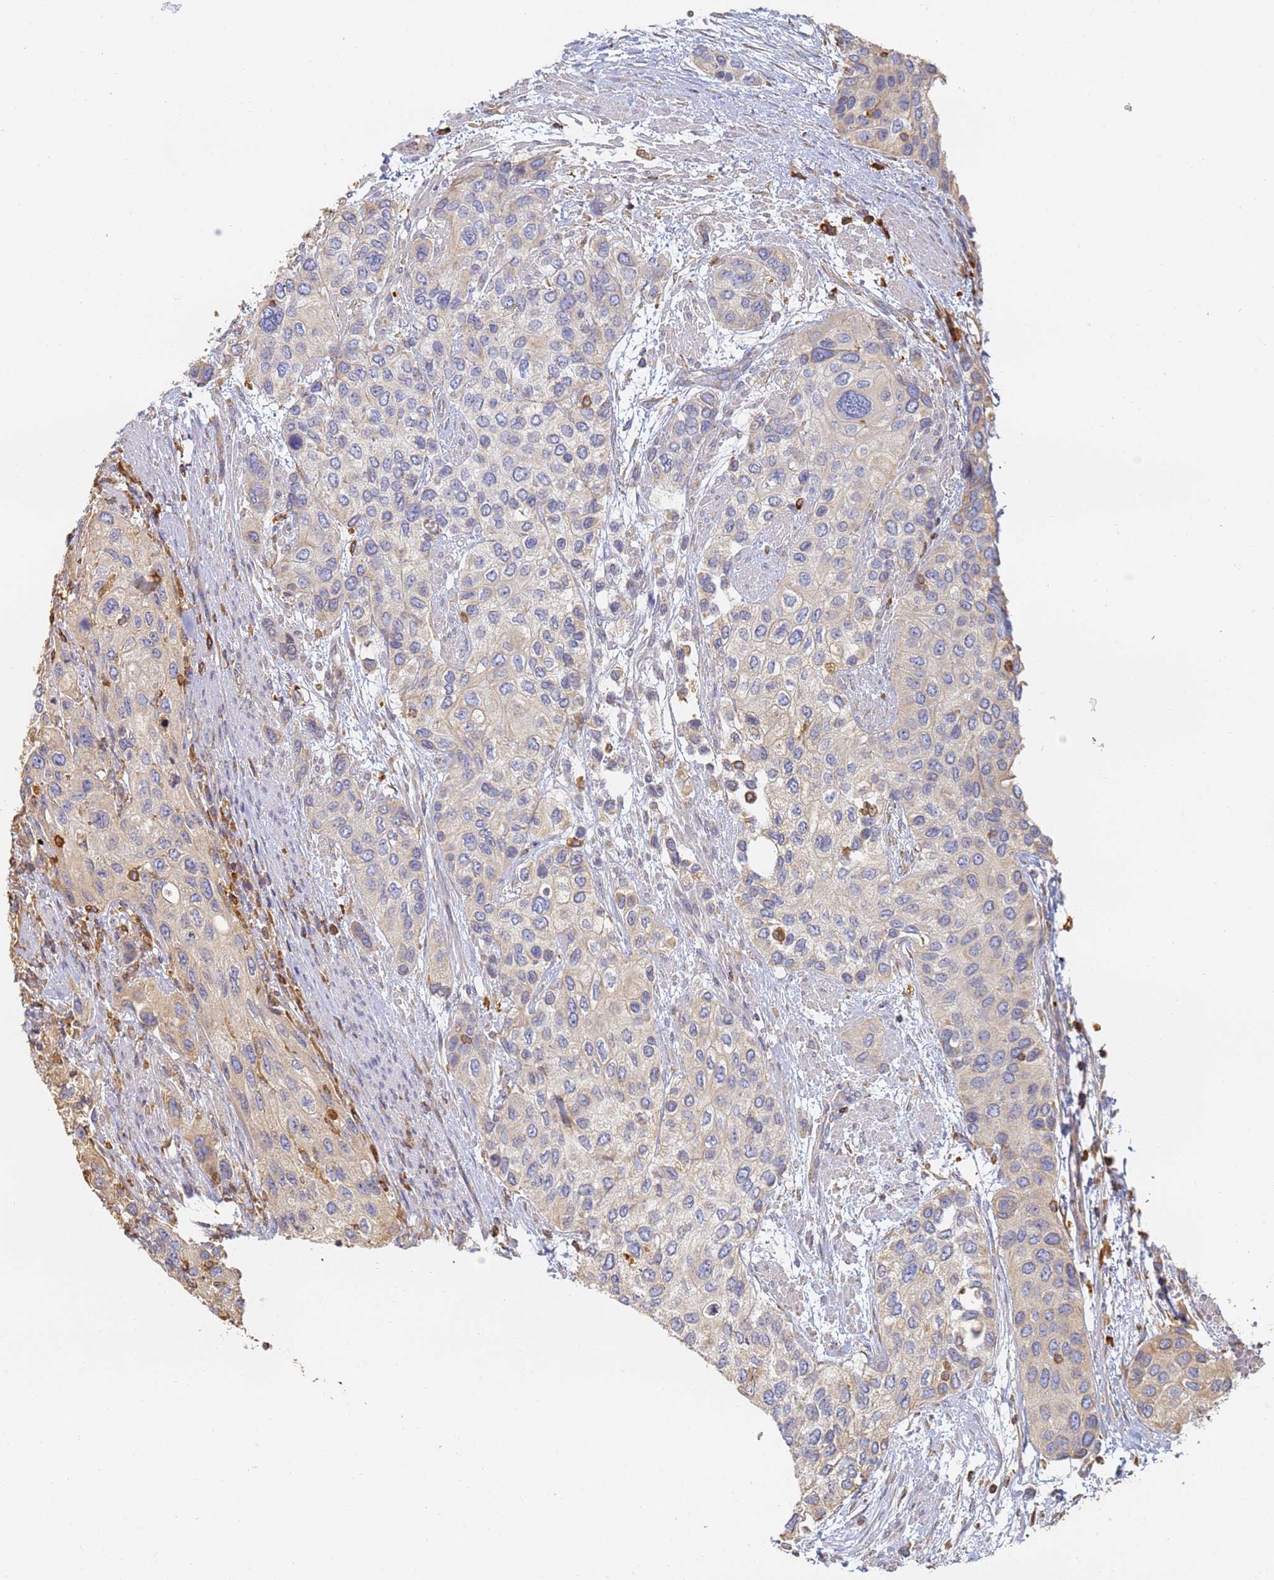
{"staining": {"intensity": "weak", "quantity": "<25%", "location": "cytoplasmic/membranous"}, "tissue": "urothelial cancer", "cell_type": "Tumor cells", "image_type": "cancer", "snomed": [{"axis": "morphology", "description": "Normal tissue, NOS"}, {"axis": "morphology", "description": "Urothelial carcinoma, High grade"}, {"axis": "topography", "description": "Vascular tissue"}, {"axis": "topography", "description": "Urinary bladder"}], "caption": "Immunohistochemical staining of urothelial cancer exhibits no significant staining in tumor cells.", "gene": "BIN2", "patient": {"sex": "female", "age": 56}}